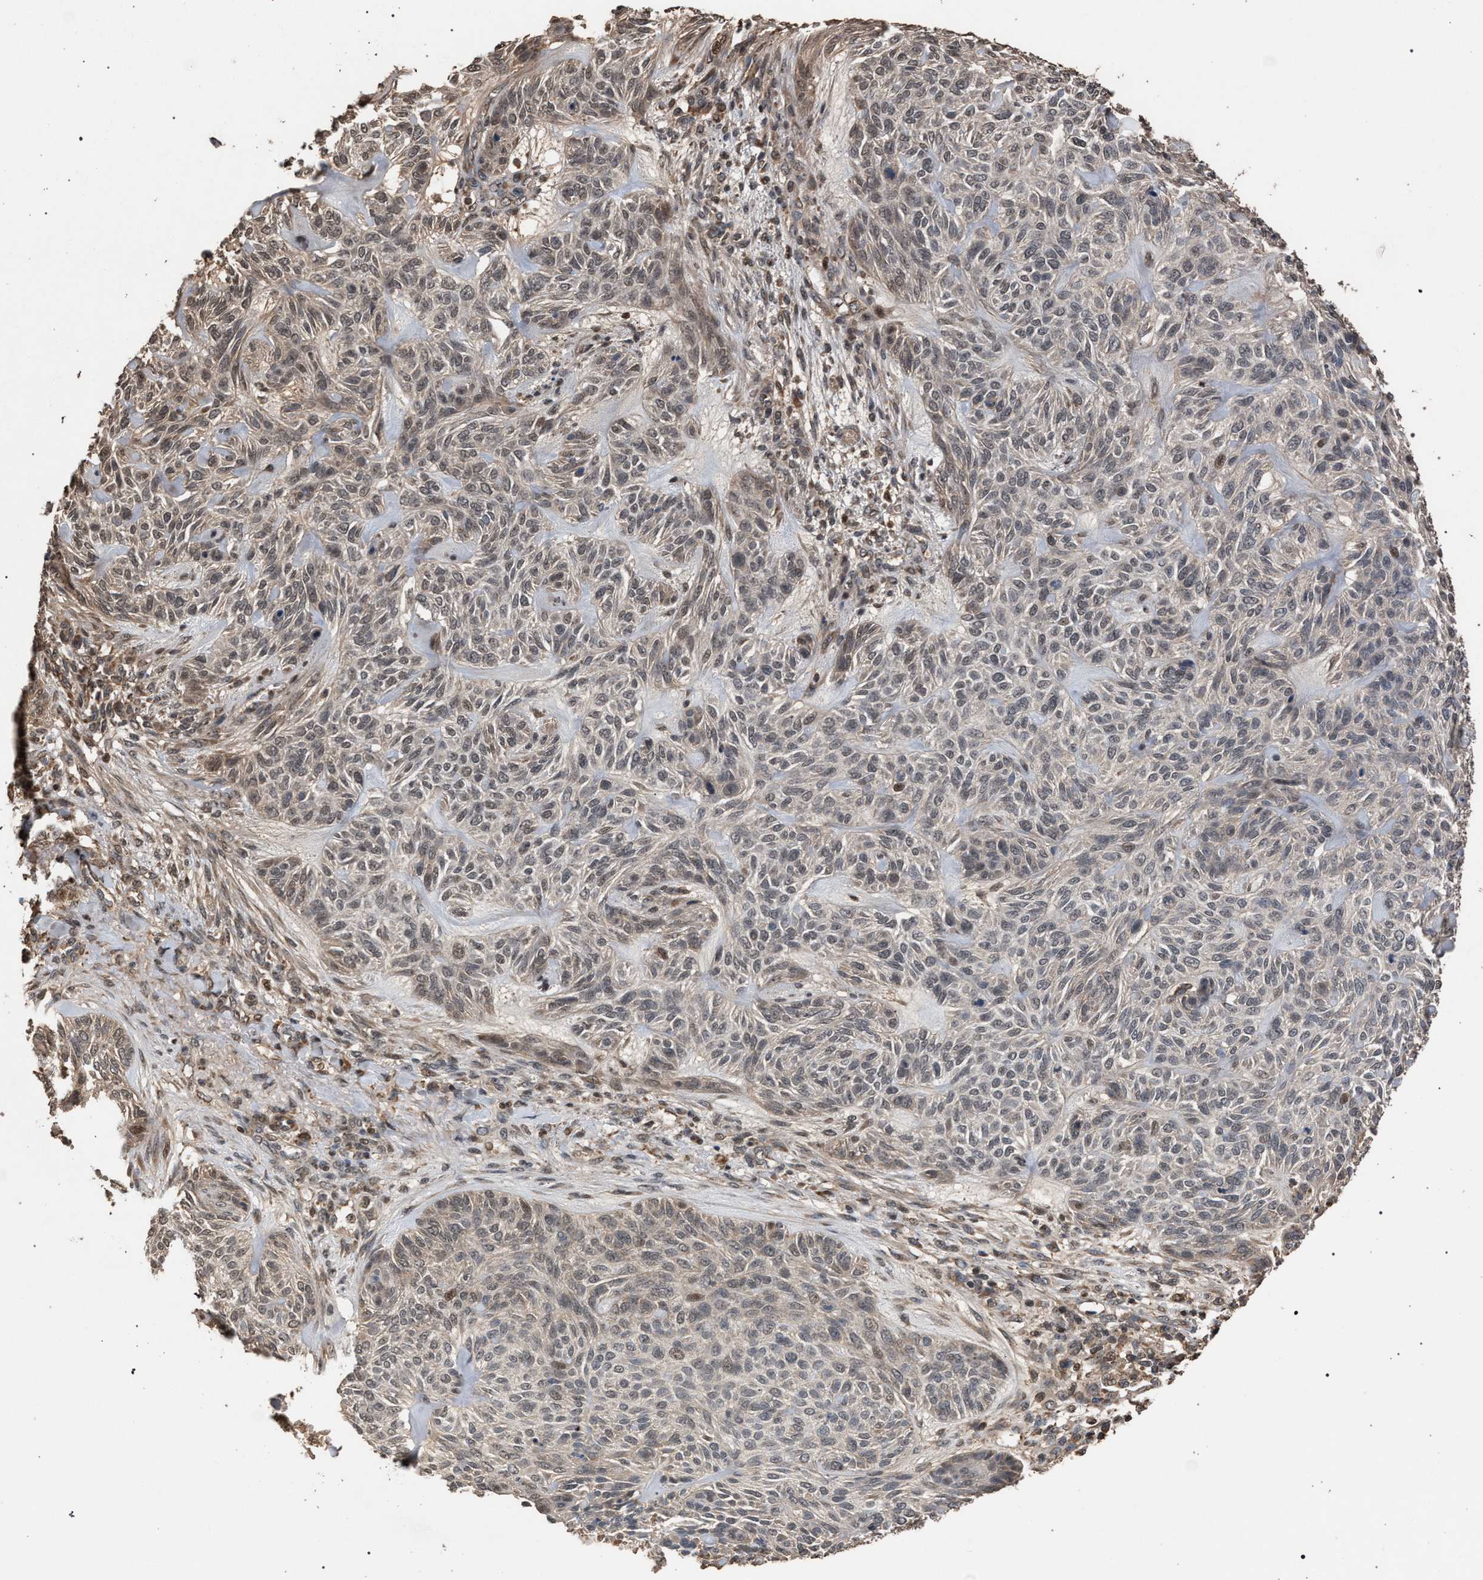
{"staining": {"intensity": "weak", "quantity": "25%-75%", "location": "cytoplasmic/membranous,nuclear"}, "tissue": "skin cancer", "cell_type": "Tumor cells", "image_type": "cancer", "snomed": [{"axis": "morphology", "description": "Basal cell carcinoma"}, {"axis": "topography", "description": "Skin"}], "caption": "Immunohistochemistry image of neoplastic tissue: skin cancer stained using IHC shows low levels of weak protein expression localized specifically in the cytoplasmic/membranous and nuclear of tumor cells, appearing as a cytoplasmic/membranous and nuclear brown color.", "gene": "NAA35", "patient": {"sex": "male", "age": 55}}